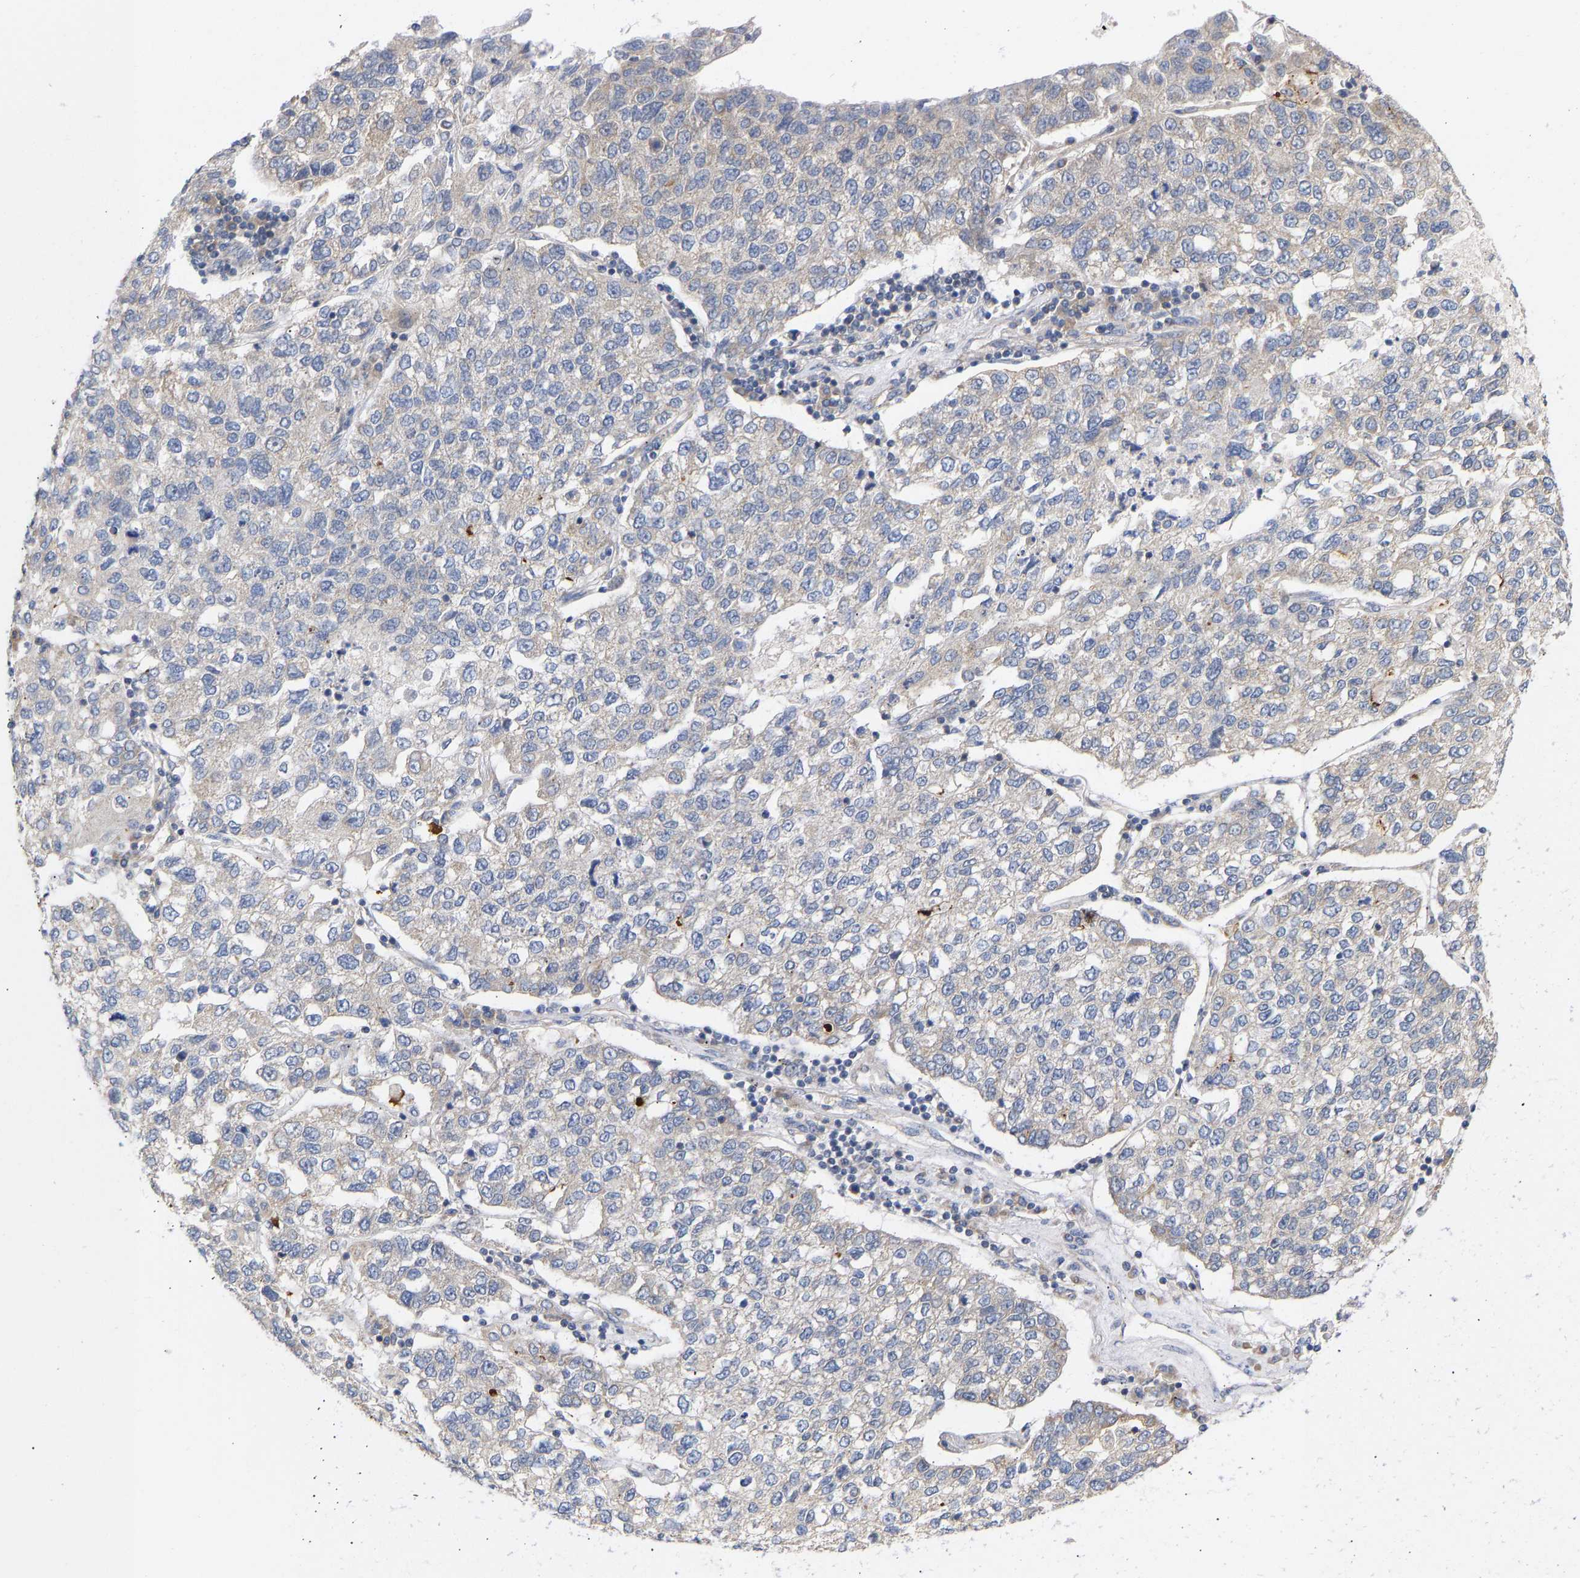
{"staining": {"intensity": "negative", "quantity": "none", "location": "none"}, "tissue": "lung cancer", "cell_type": "Tumor cells", "image_type": "cancer", "snomed": [{"axis": "morphology", "description": "Adenocarcinoma, NOS"}, {"axis": "topography", "description": "Lung"}], "caption": "Adenocarcinoma (lung) stained for a protein using immunohistochemistry shows no staining tumor cells.", "gene": "MAP2K3", "patient": {"sex": "male", "age": 49}}